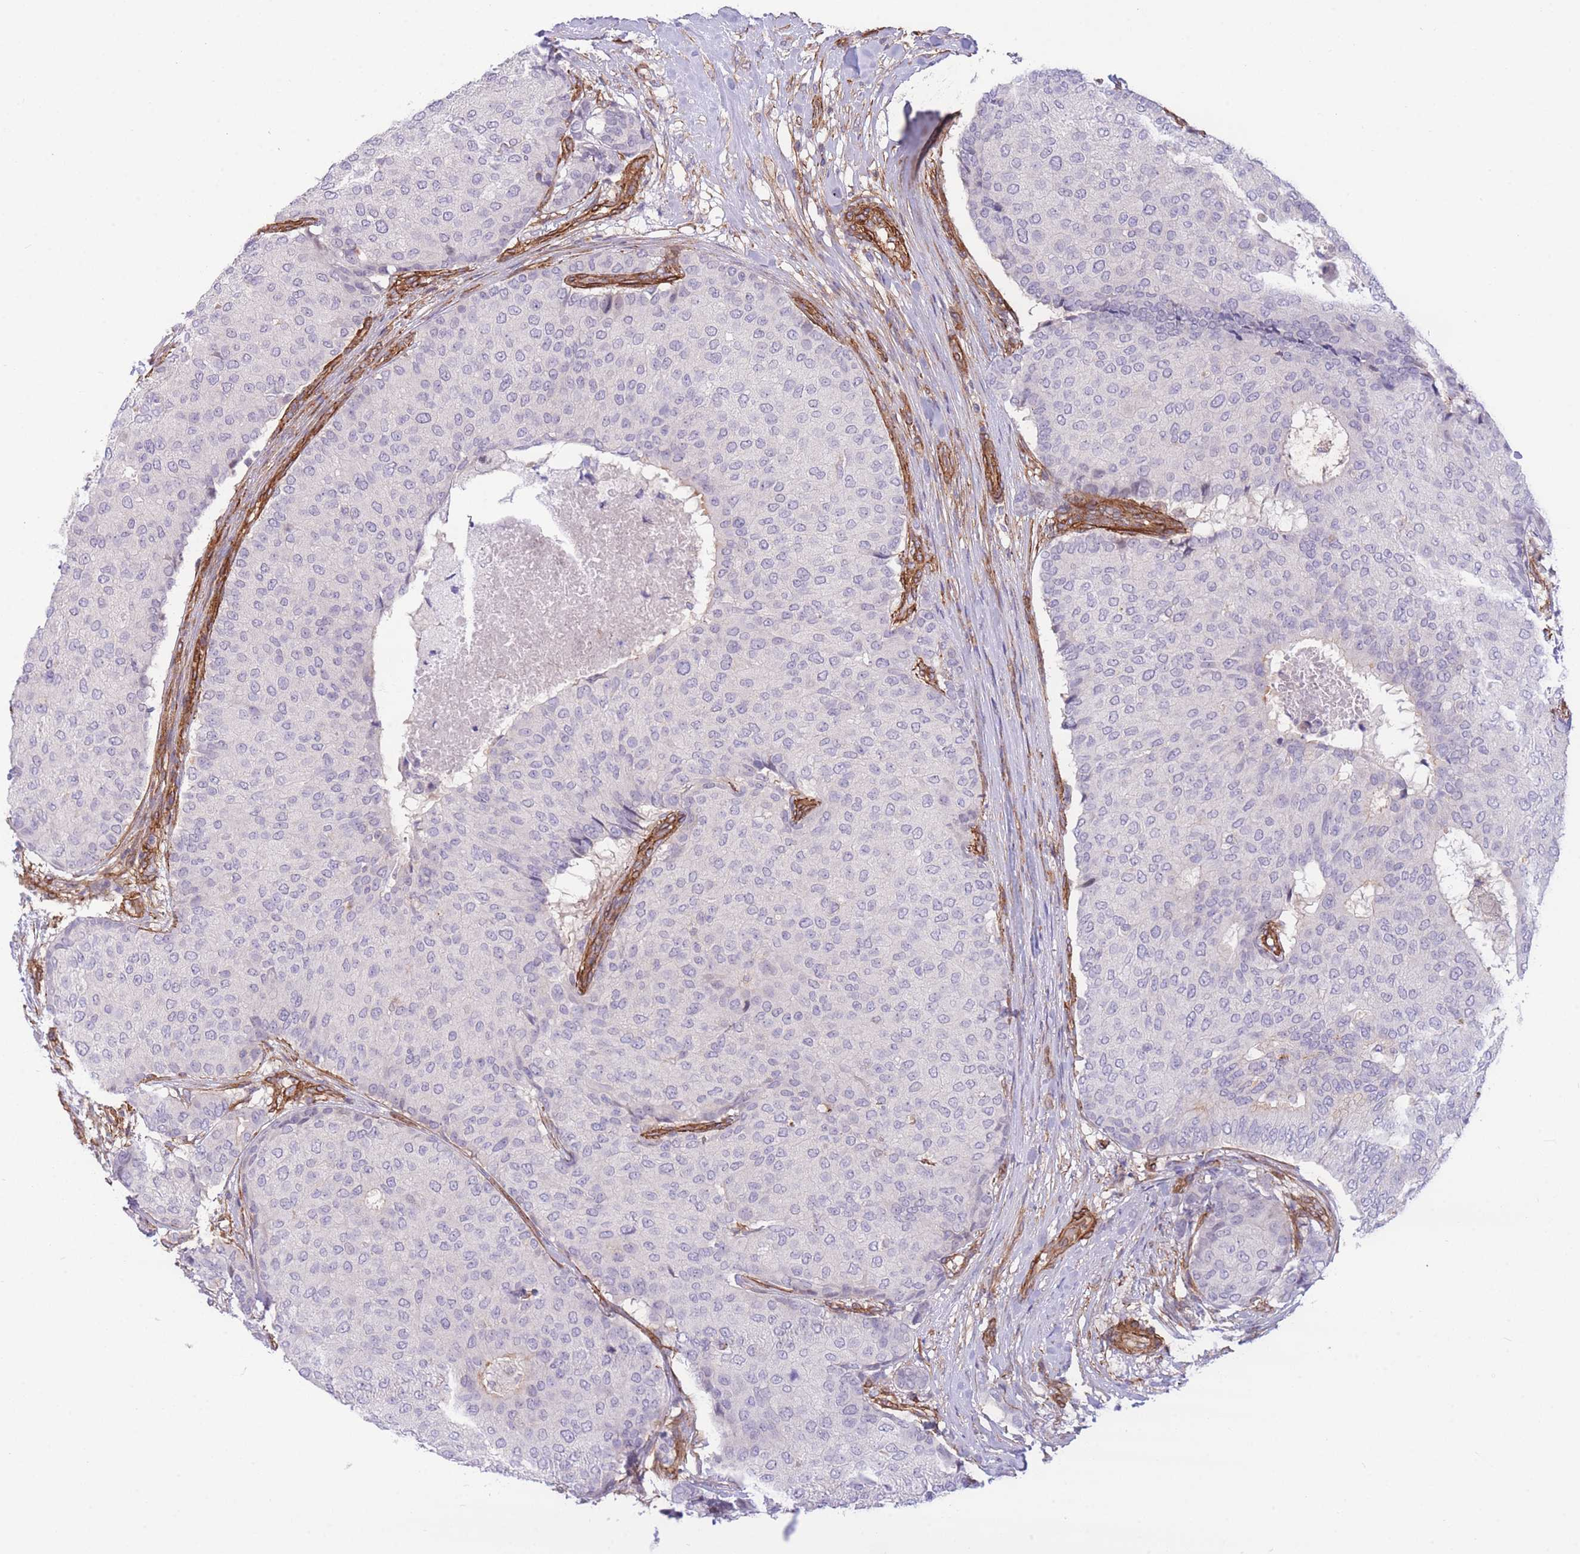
{"staining": {"intensity": "negative", "quantity": "none", "location": "none"}, "tissue": "breast cancer", "cell_type": "Tumor cells", "image_type": "cancer", "snomed": [{"axis": "morphology", "description": "Duct carcinoma"}, {"axis": "topography", "description": "Breast"}], "caption": "This is an immunohistochemistry histopathology image of breast cancer (intraductal carcinoma). There is no positivity in tumor cells.", "gene": "CDC25B", "patient": {"sex": "female", "age": 75}}